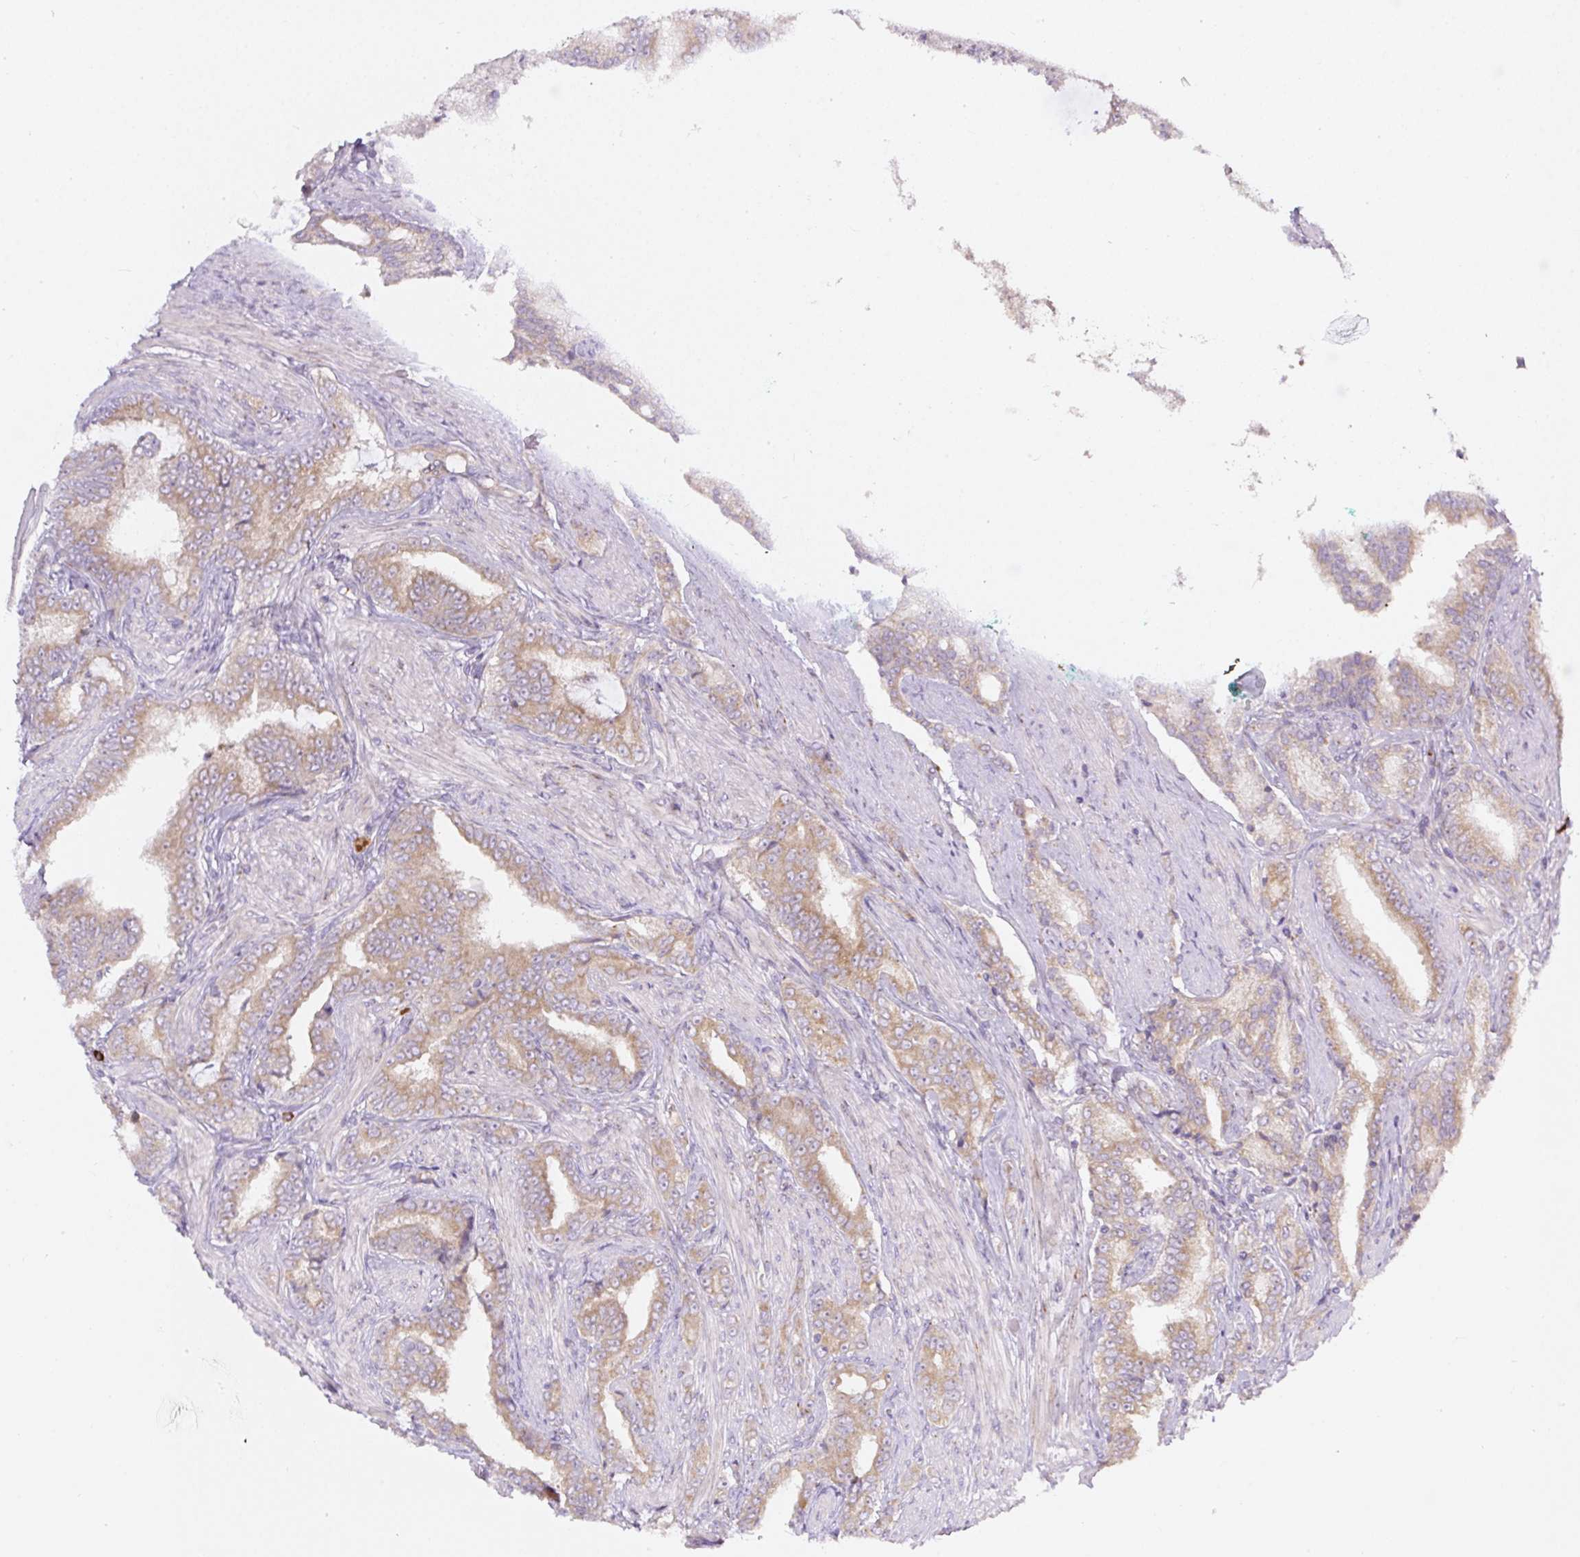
{"staining": {"intensity": "moderate", "quantity": ">75%", "location": "cytoplasmic/membranous"}, "tissue": "prostate cancer", "cell_type": "Tumor cells", "image_type": "cancer", "snomed": [{"axis": "morphology", "description": "Adenocarcinoma, High grade"}, {"axis": "topography", "description": "Prostate"}], "caption": "IHC micrograph of human adenocarcinoma (high-grade) (prostate) stained for a protein (brown), which displays medium levels of moderate cytoplasmic/membranous positivity in approximately >75% of tumor cells.", "gene": "MLX", "patient": {"sex": "male", "age": 72}}